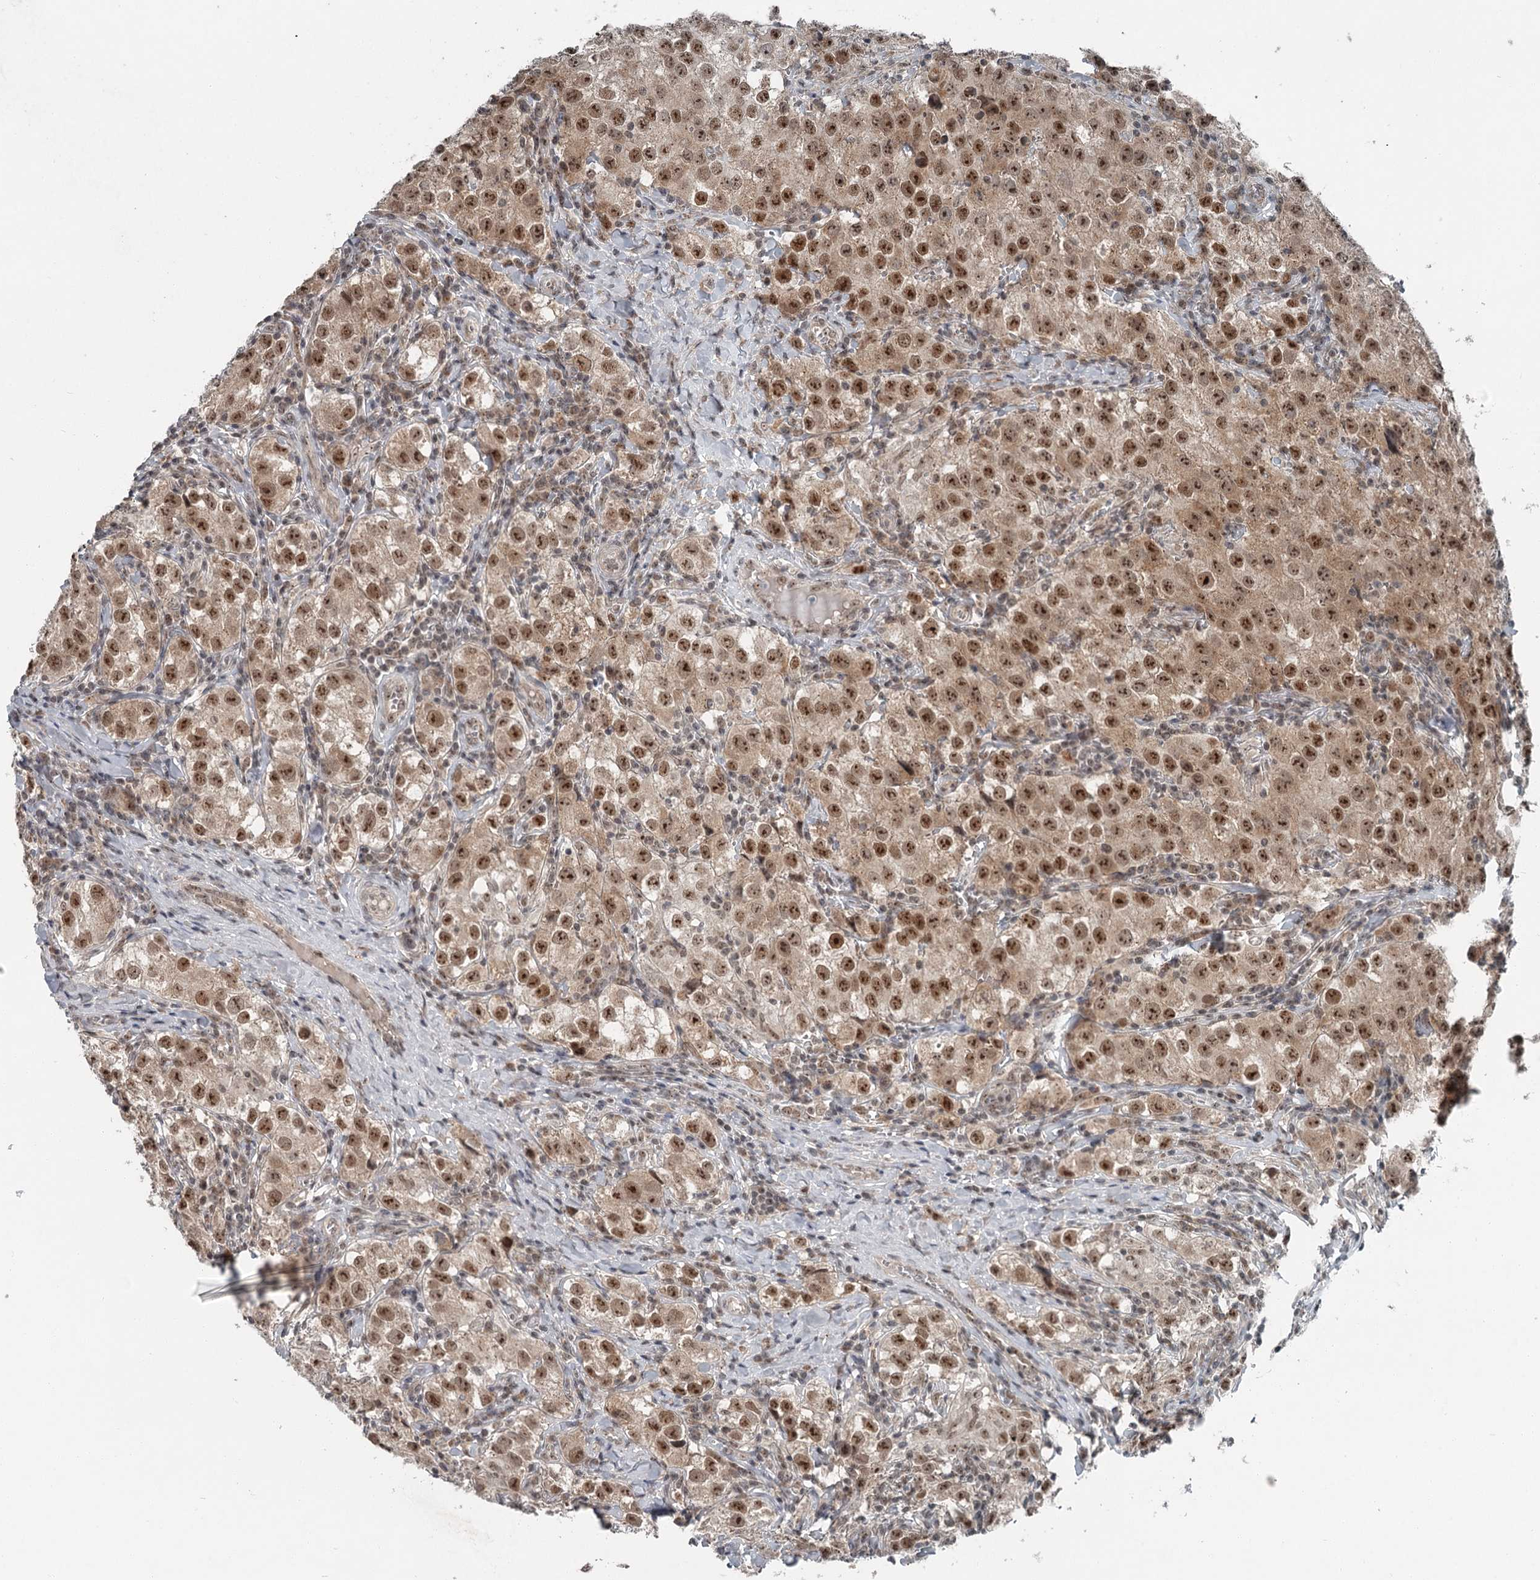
{"staining": {"intensity": "moderate", "quantity": ">75%", "location": "nuclear"}, "tissue": "testis cancer", "cell_type": "Tumor cells", "image_type": "cancer", "snomed": [{"axis": "morphology", "description": "Seminoma, NOS"}, {"axis": "morphology", "description": "Carcinoma, Embryonal, NOS"}, {"axis": "topography", "description": "Testis"}], "caption": "A brown stain highlights moderate nuclear positivity of a protein in embryonal carcinoma (testis) tumor cells.", "gene": "EXOSC1", "patient": {"sex": "male", "age": 43}}